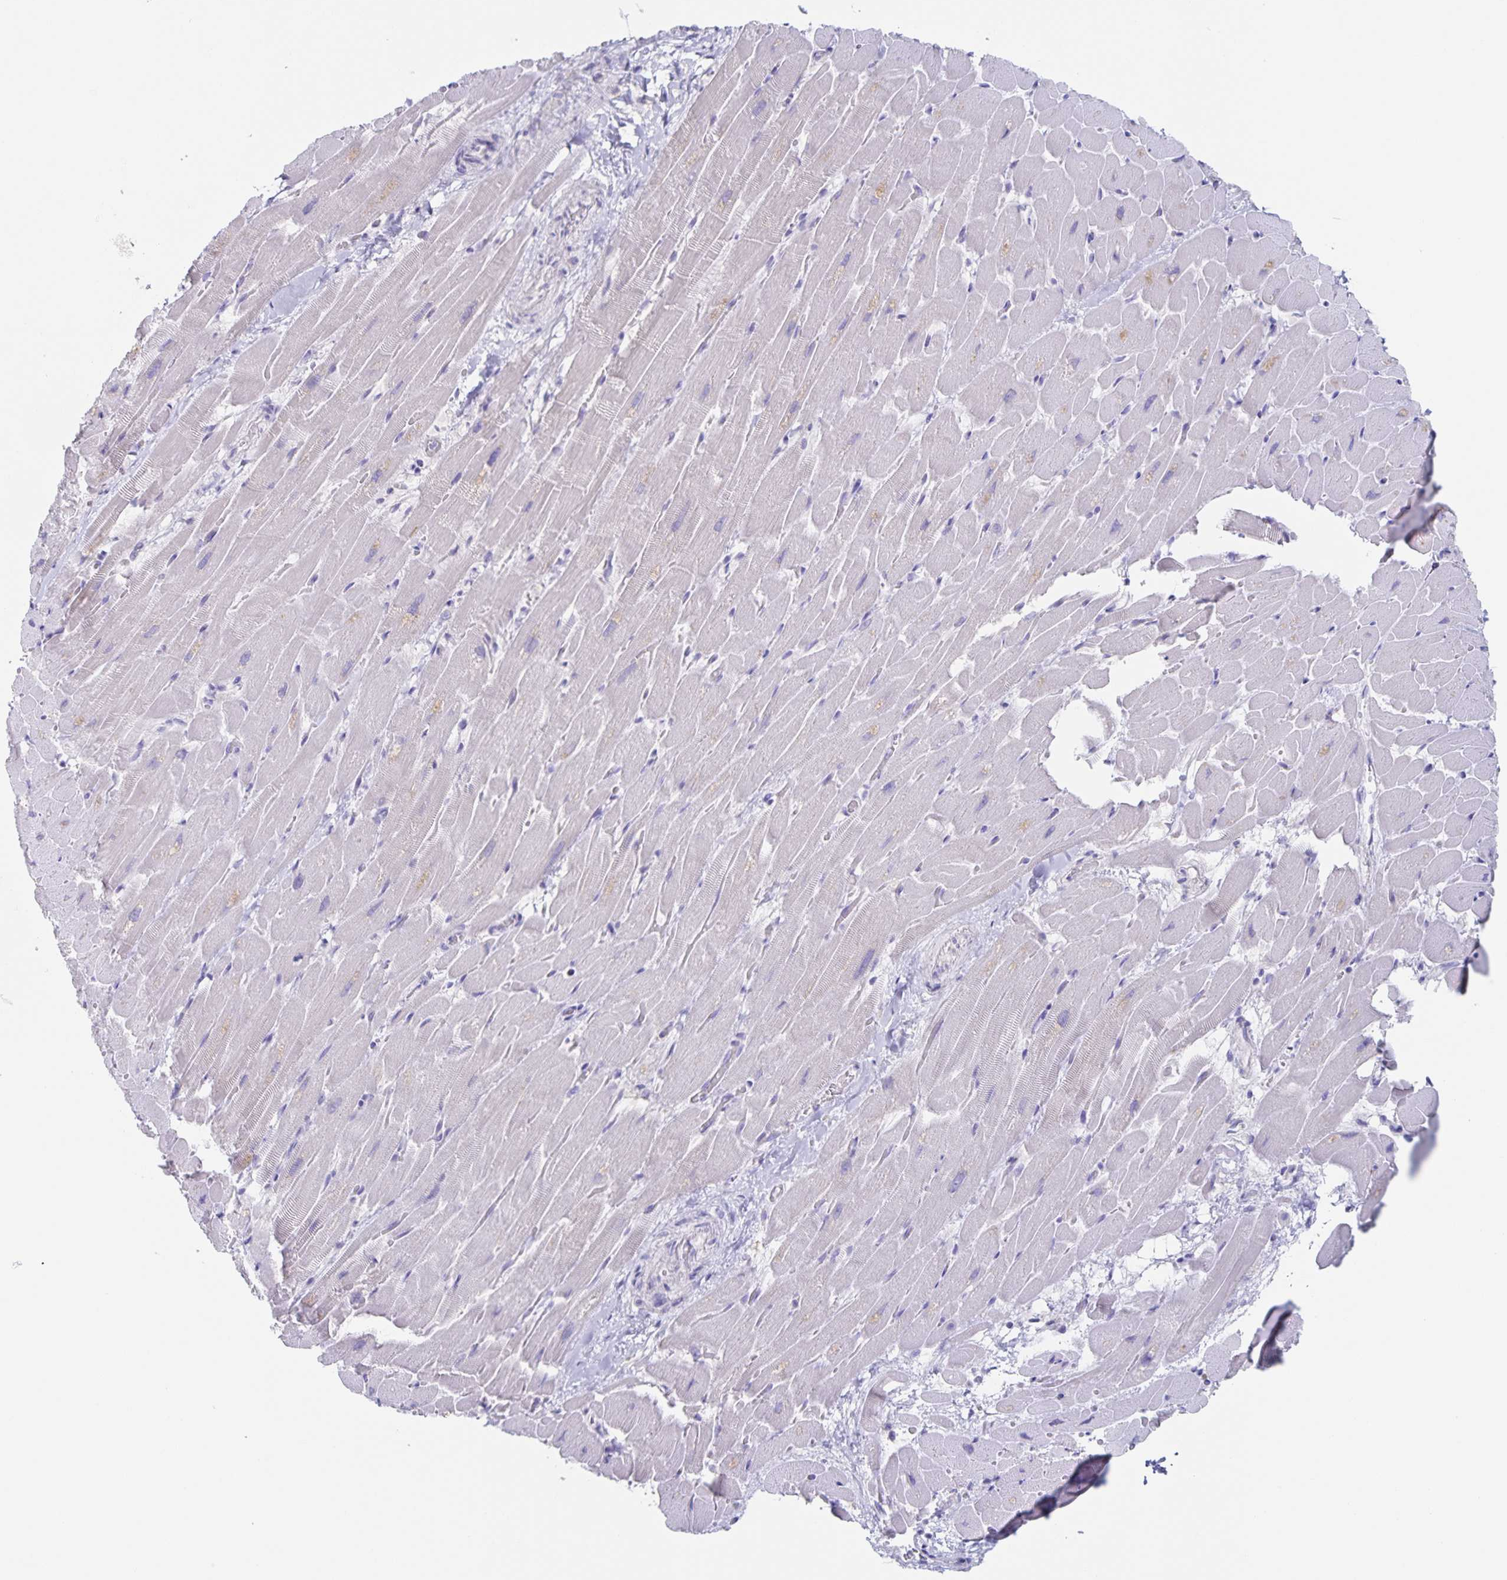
{"staining": {"intensity": "negative", "quantity": "none", "location": "none"}, "tissue": "heart muscle", "cell_type": "Cardiomyocytes", "image_type": "normal", "snomed": [{"axis": "morphology", "description": "Normal tissue, NOS"}, {"axis": "topography", "description": "Heart"}], "caption": "High magnification brightfield microscopy of normal heart muscle stained with DAB (brown) and counterstained with hematoxylin (blue): cardiomyocytes show no significant positivity. Nuclei are stained in blue.", "gene": "RPL36A", "patient": {"sex": "male", "age": 37}}